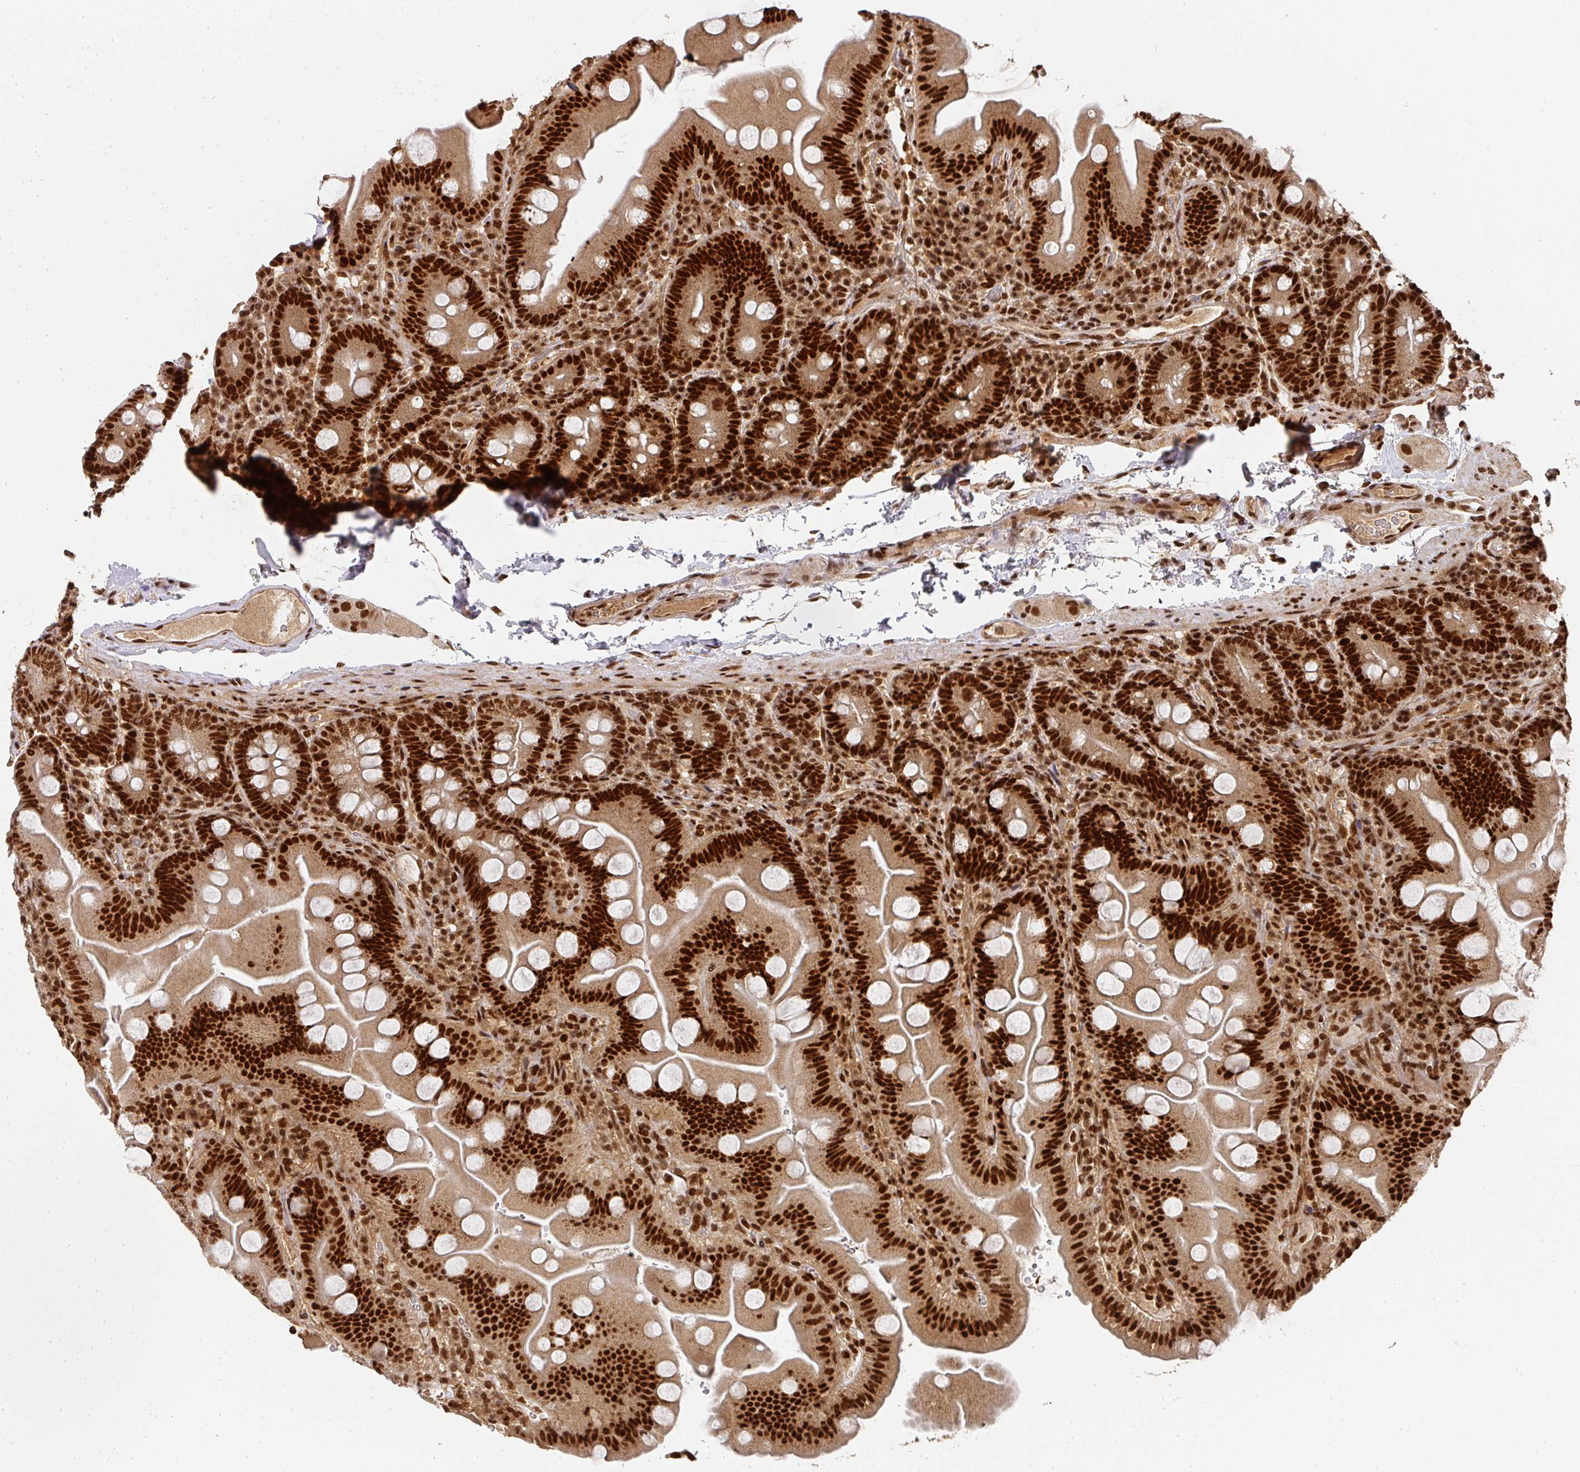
{"staining": {"intensity": "strong", "quantity": ">75%", "location": "nuclear"}, "tissue": "small intestine", "cell_type": "Glandular cells", "image_type": "normal", "snomed": [{"axis": "morphology", "description": "Normal tissue, NOS"}, {"axis": "topography", "description": "Small intestine"}], "caption": "An IHC micrograph of normal tissue is shown. Protein staining in brown highlights strong nuclear positivity in small intestine within glandular cells.", "gene": "DIDO1", "patient": {"sex": "female", "age": 68}}